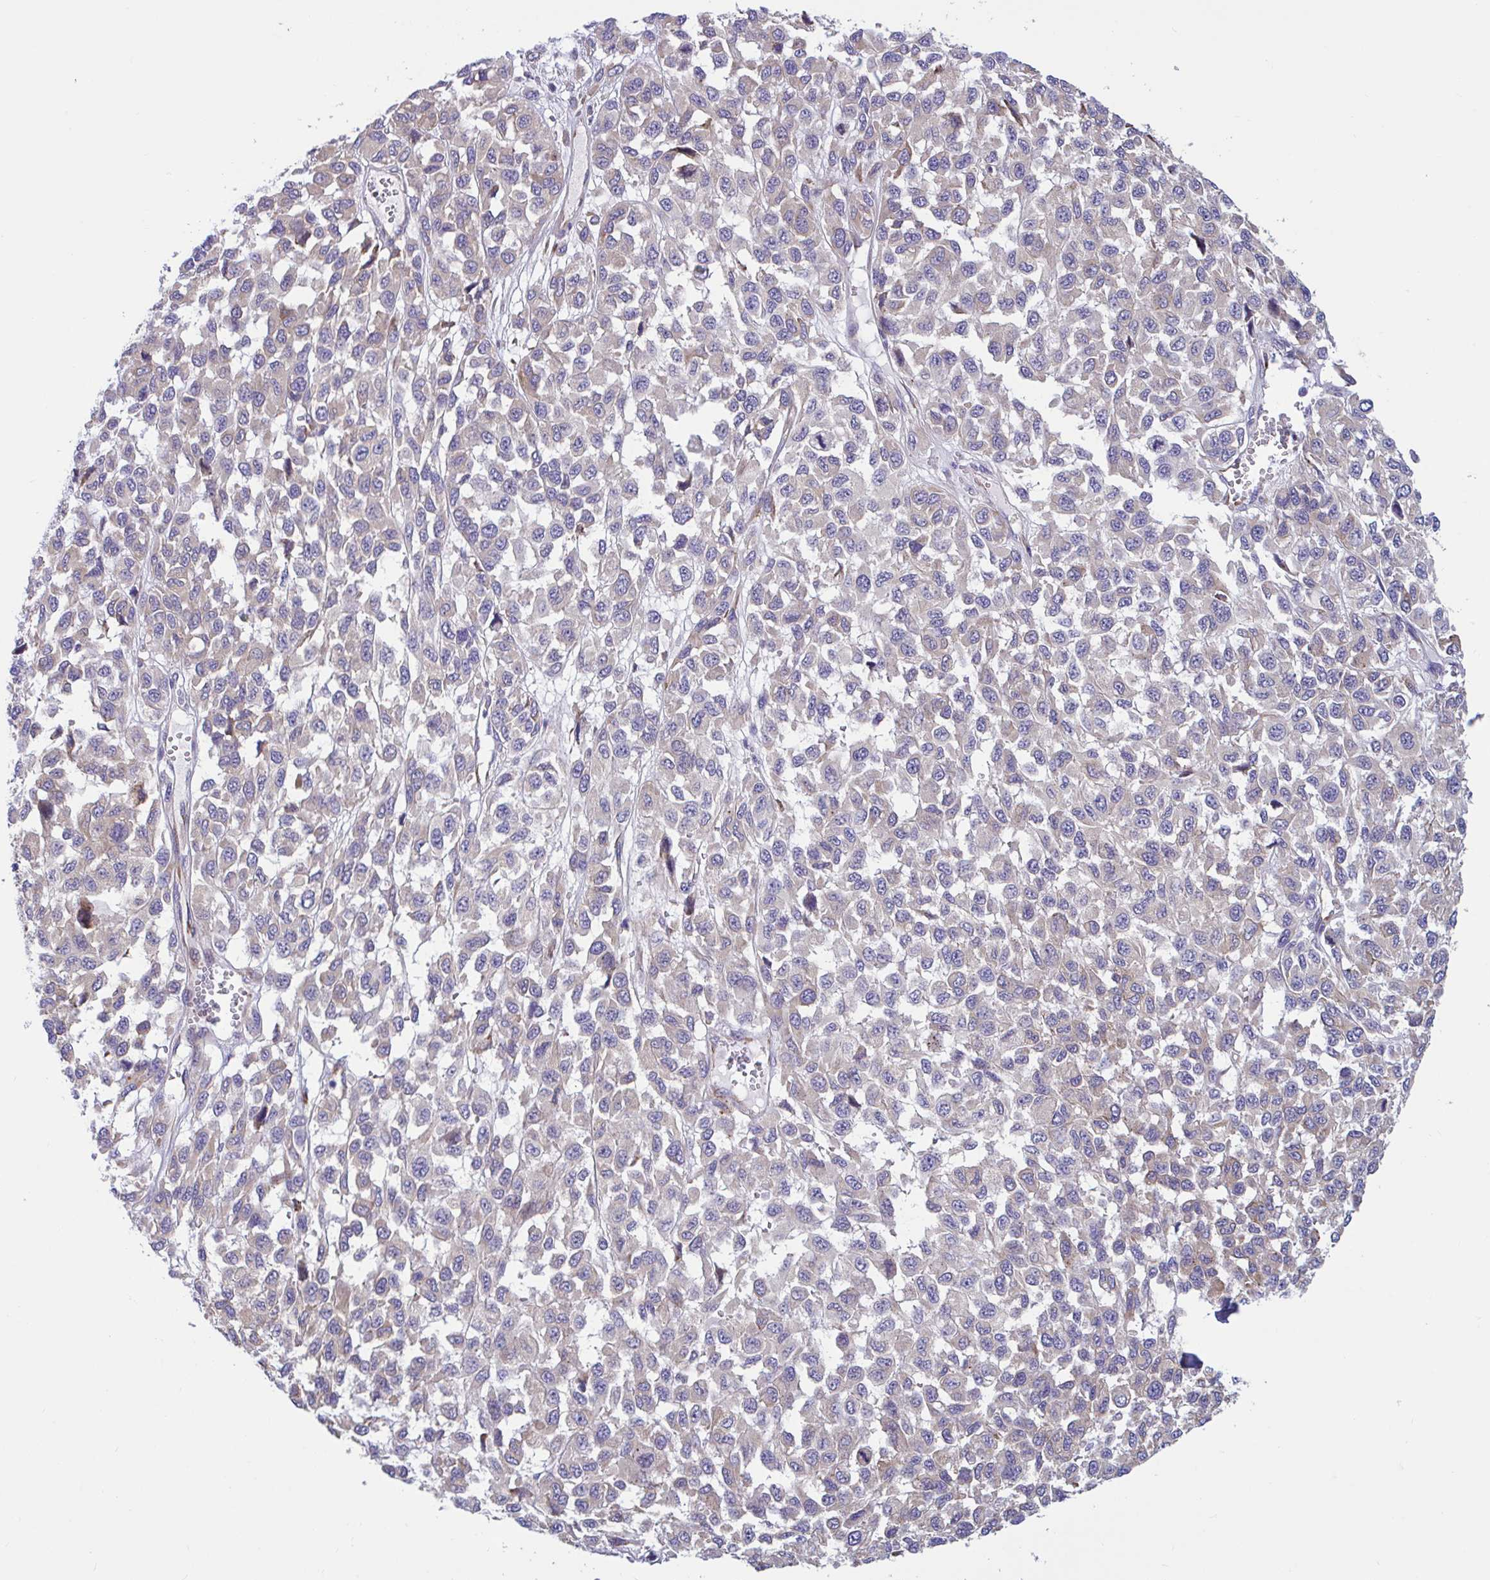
{"staining": {"intensity": "weak", "quantity": "<25%", "location": "cytoplasmic/membranous"}, "tissue": "melanoma", "cell_type": "Tumor cells", "image_type": "cancer", "snomed": [{"axis": "morphology", "description": "Malignant melanoma, NOS"}, {"axis": "topography", "description": "Skin"}], "caption": "High magnification brightfield microscopy of melanoma stained with DAB (3,3'-diaminobenzidine) (brown) and counterstained with hematoxylin (blue): tumor cells show no significant staining. (DAB IHC, high magnification).", "gene": "WBP1", "patient": {"sex": "male", "age": 62}}